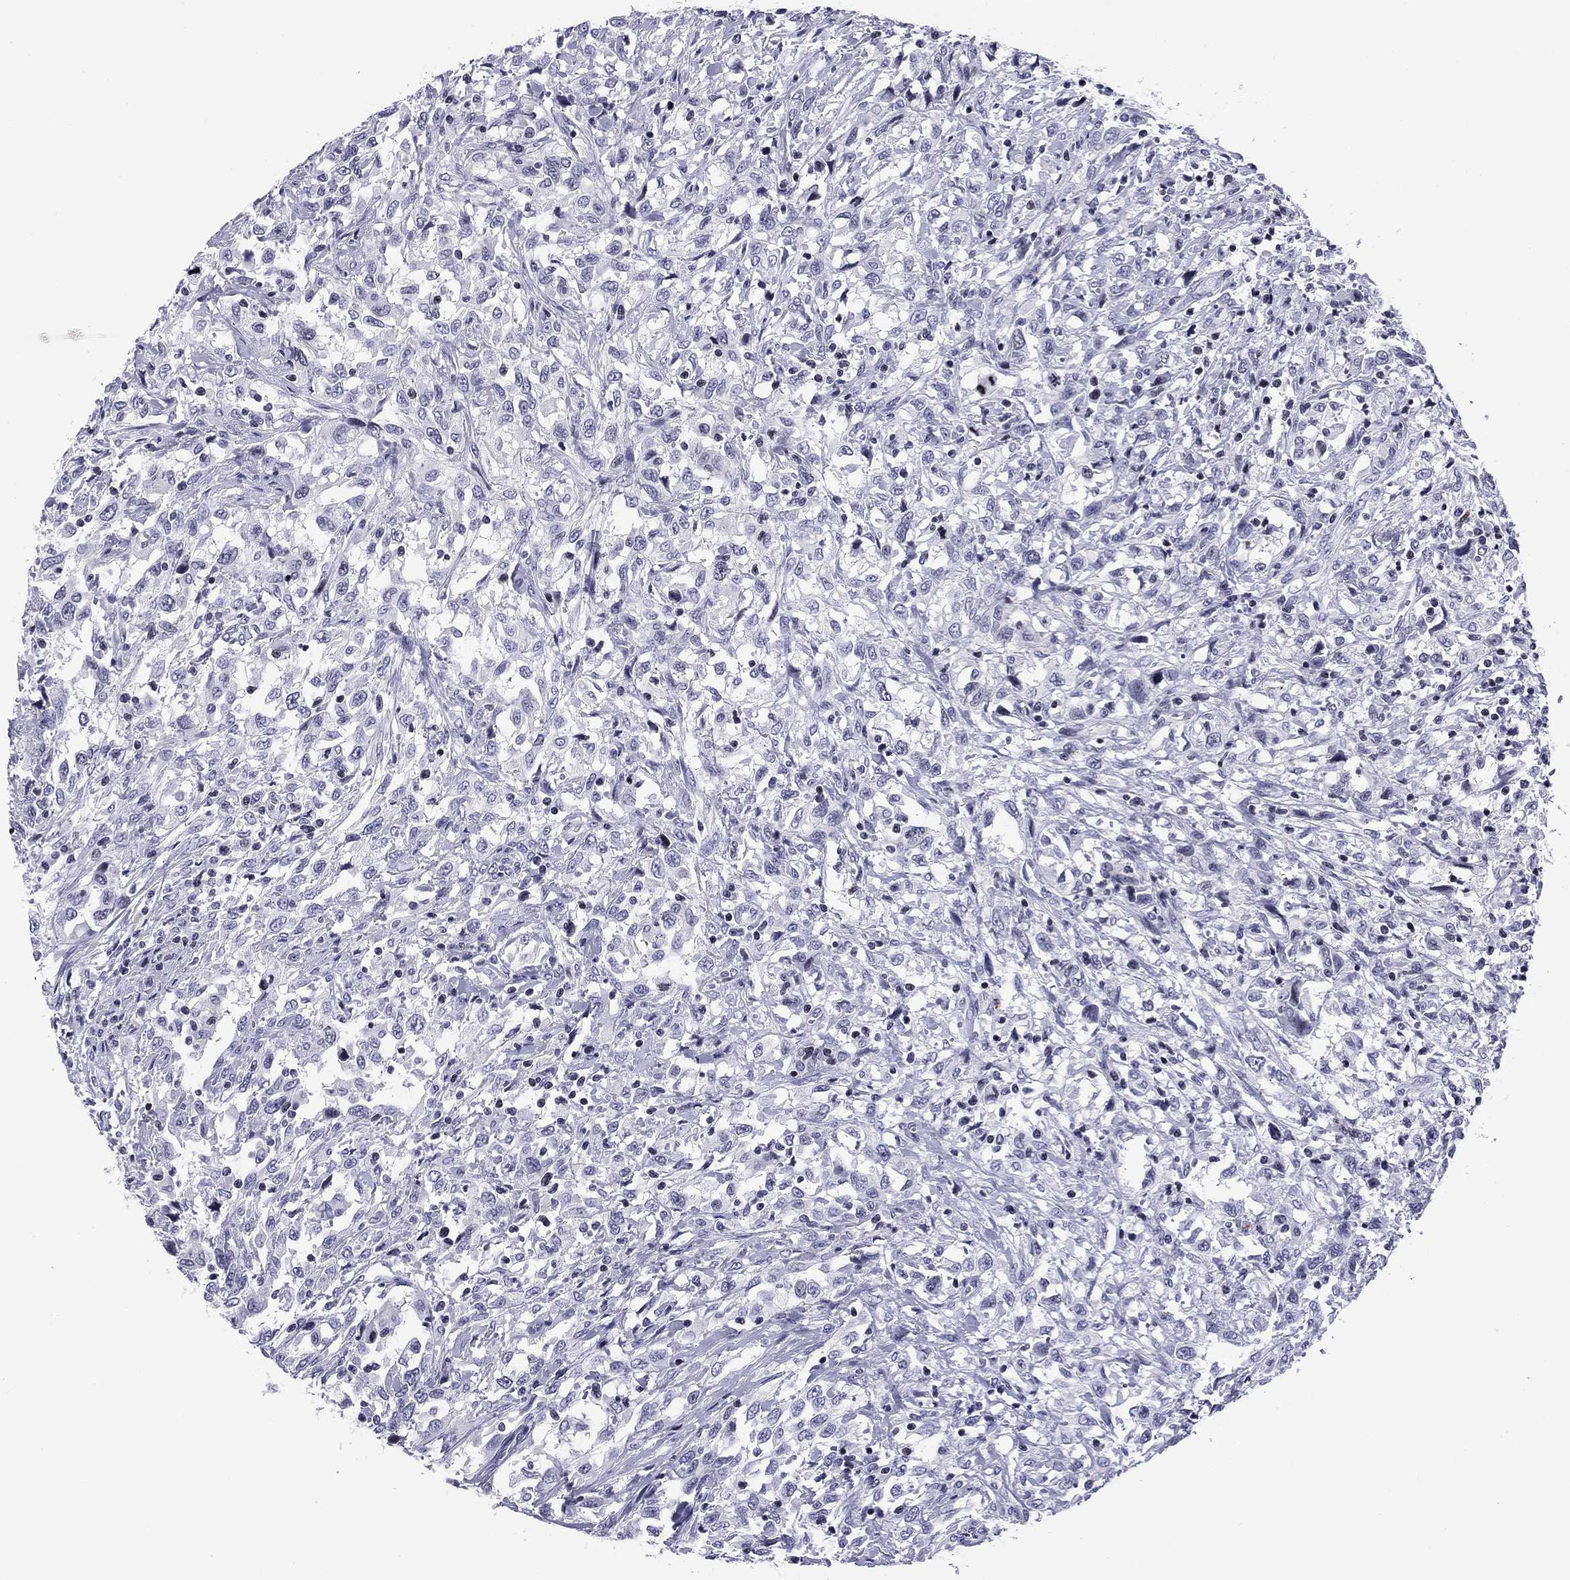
{"staining": {"intensity": "negative", "quantity": "none", "location": "none"}, "tissue": "urothelial cancer", "cell_type": "Tumor cells", "image_type": "cancer", "snomed": [{"axis": "morphology", "description": "Urothelial carcinoma, NOS"}, {"axis": "morphology", "description": "Urothelial carcinoma, High grade"}, {"axis": "topography", "description": "Urinary bladder"}], "caption": "Protein analysis of urothelial cancer demonstrates no significant expression in tumor cells.", "gene": "CCDC144A", "patient": {"sex": "female", "age": 64}}